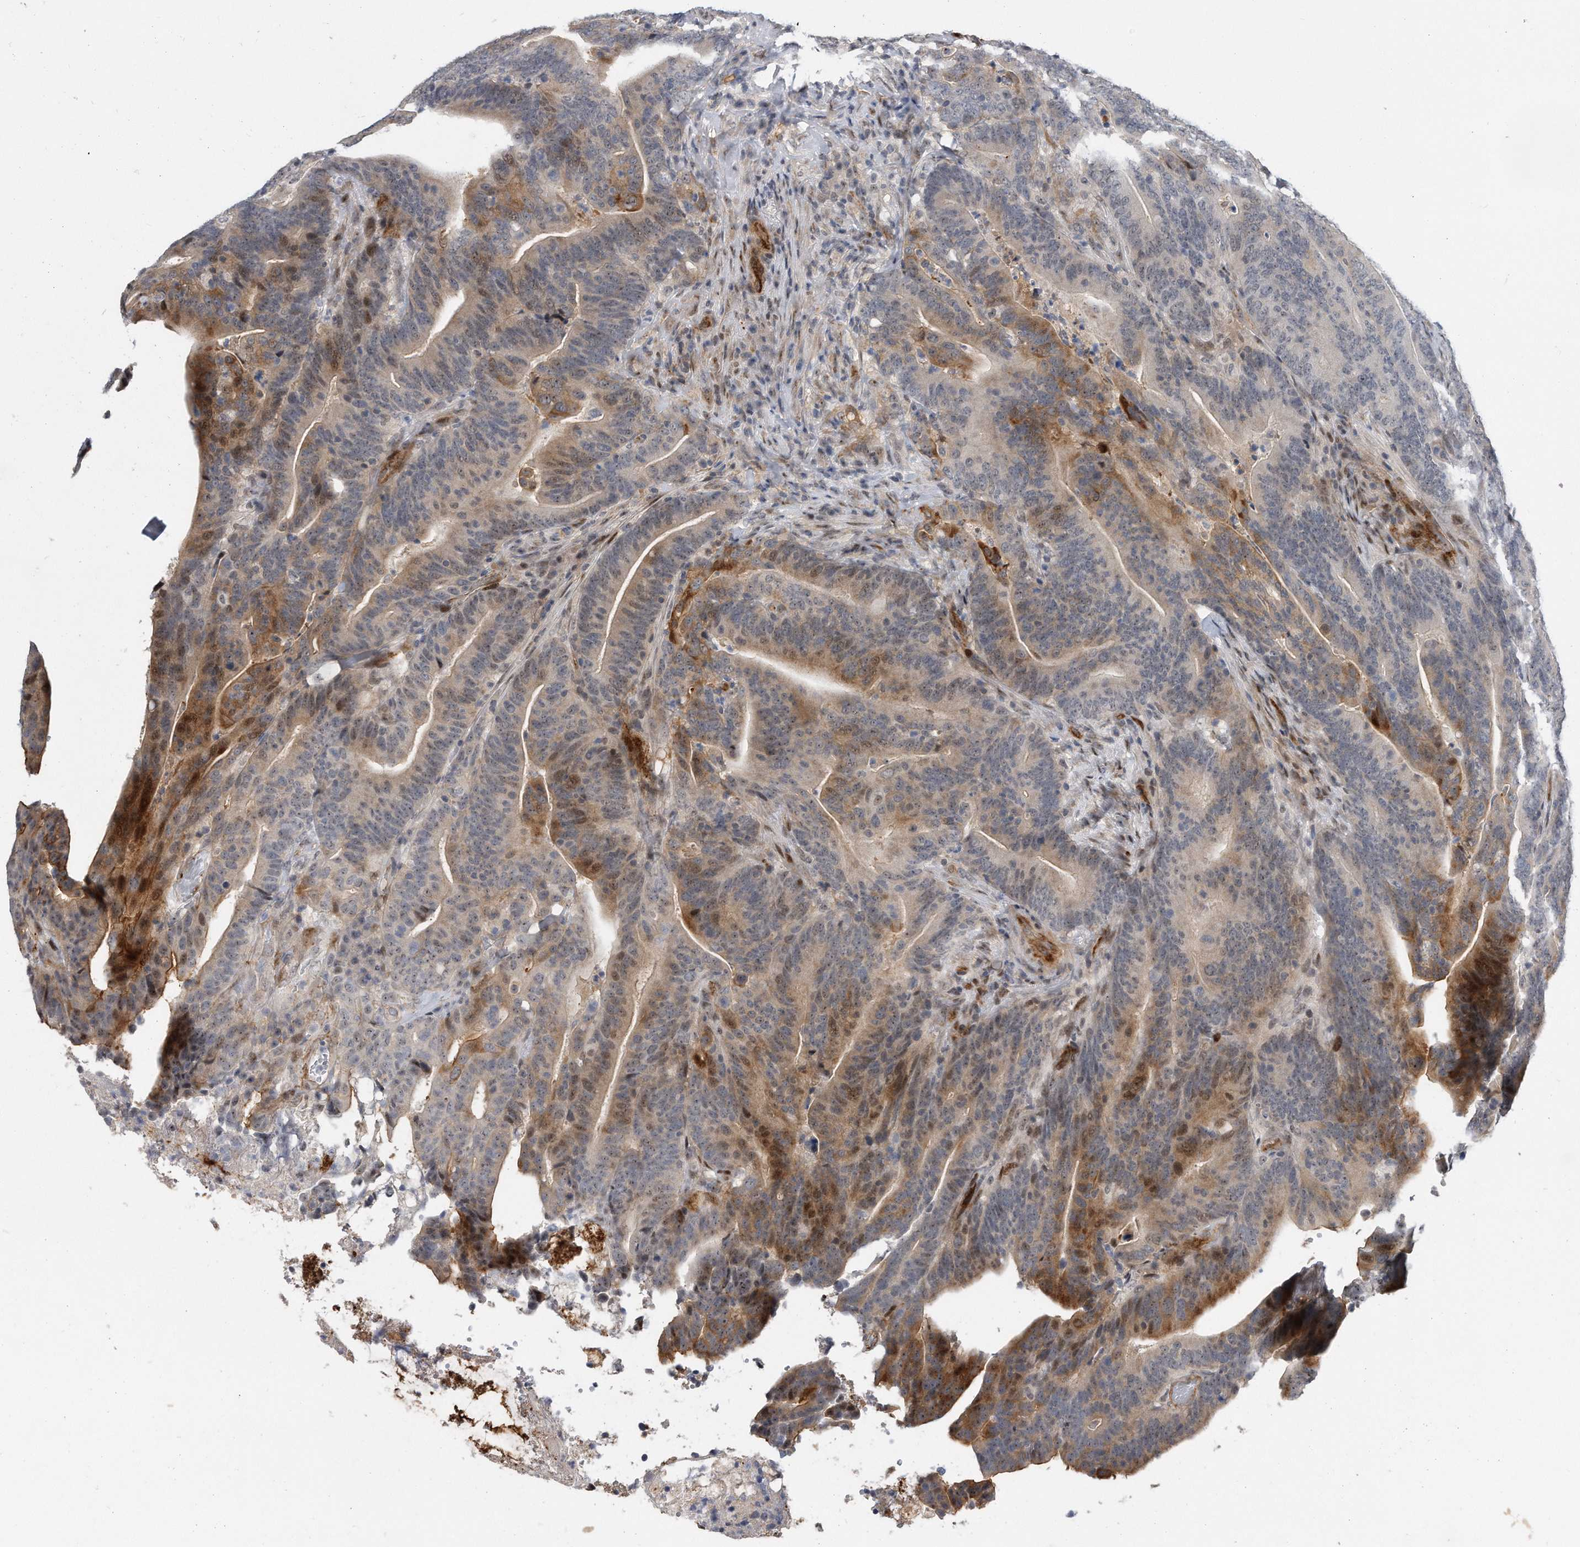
{"staining": {"intensity": "strong", "quantity": "<25%", "location": "cytoplasmic/membranous,nuclear"}, "tissue": "colorectal cancer", "cell_type": "Tumor cells", "image_type": "cancer", "snomed": [{"axis": "morphology", "description": "Adenocarcinoma, NOS"}, {"axis": "topography", "description": "Colon"}], "caption": "About <25% of tumor cells in human adenocarcinoma (colorectal) exhibit strong cytoplasmic/membranous and nuclear protein positivity as visualized by brown immunohistochemical staining.", "gene": "PGBD2", "patient": {"sex": "female", "age": 66}}